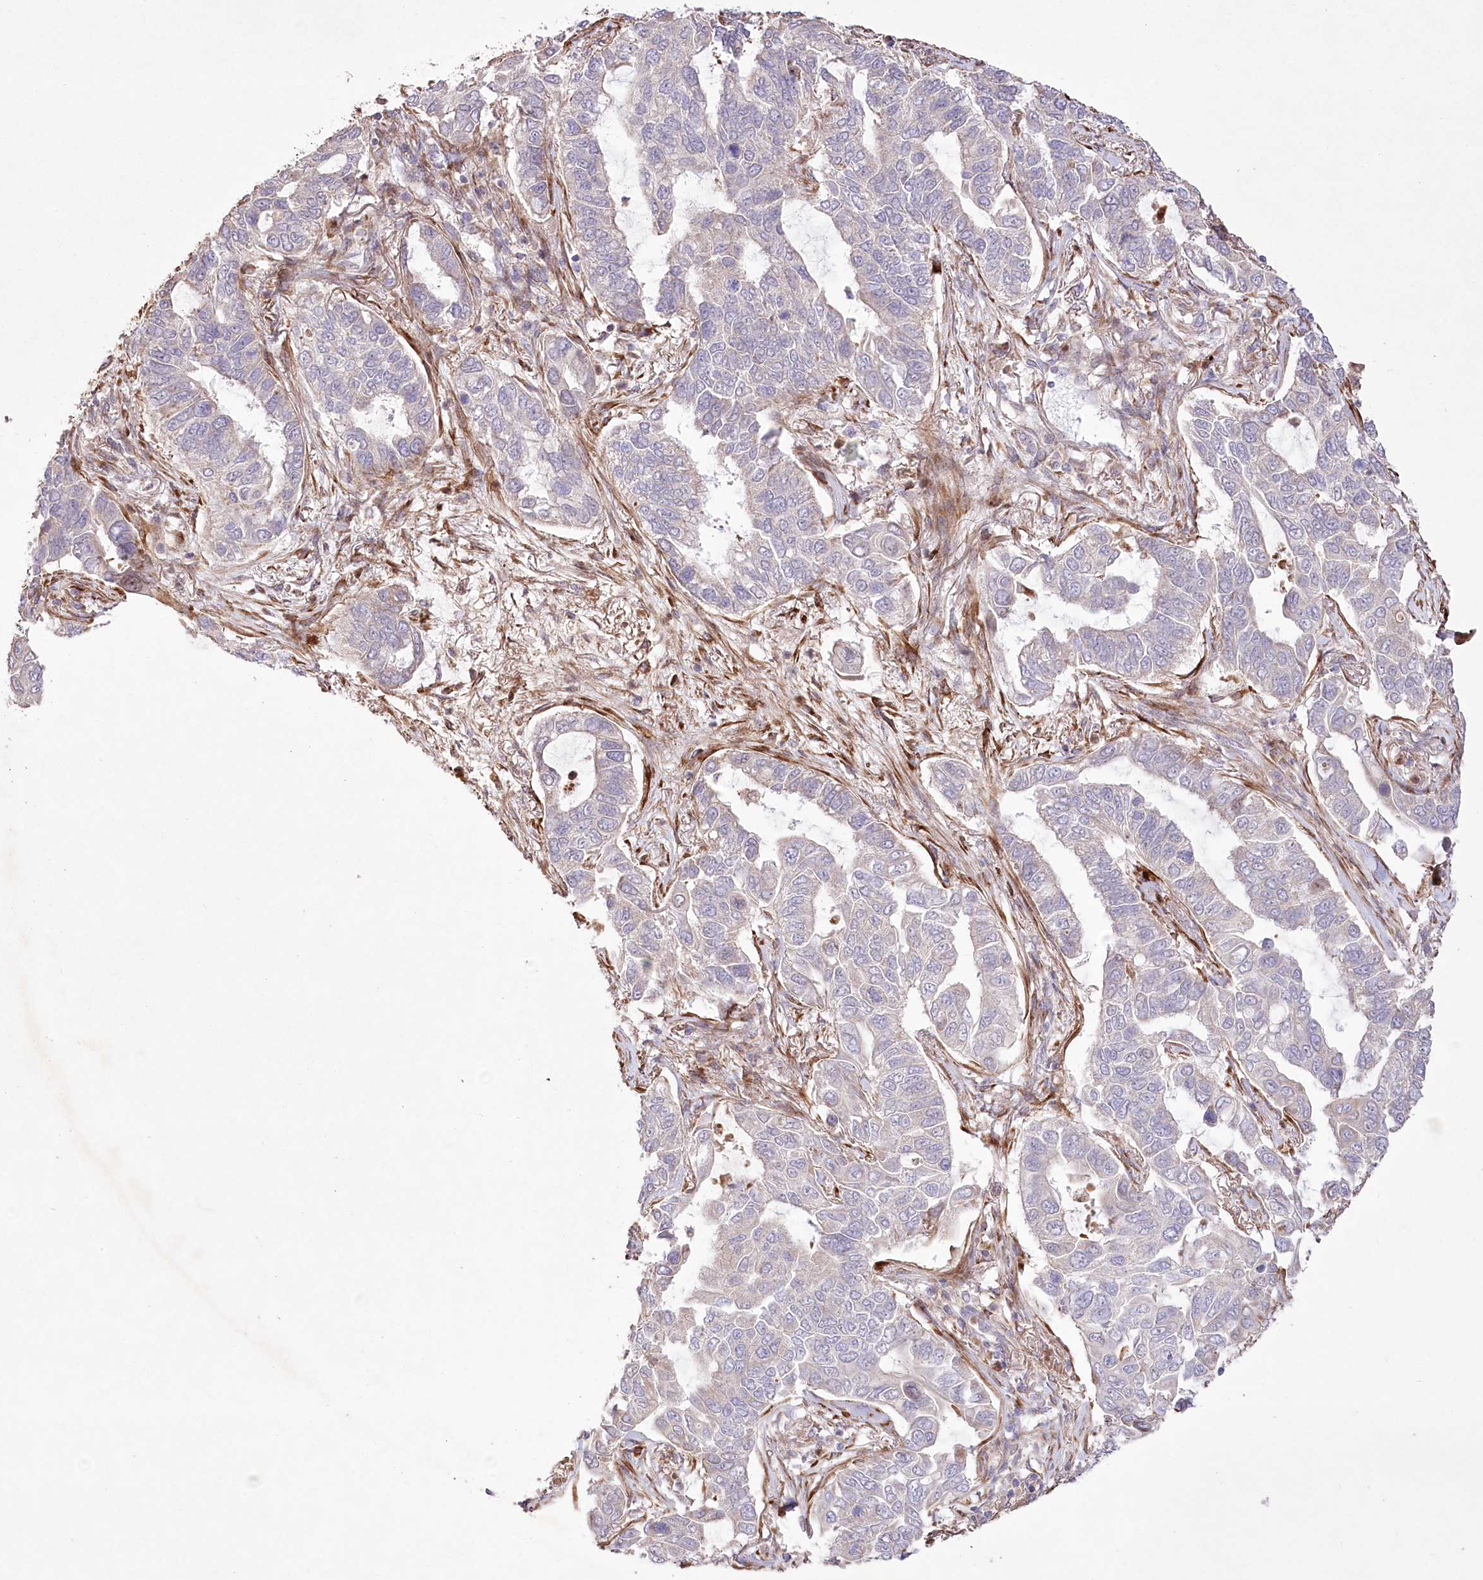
{"staining": {"intensity": "negative", "quantity": "none", "location": "none"}, "tissue": "lung cancer", "cell_type": "Tumor cells", "image_type": "cancer", "snomed": [{"axis": "morphology", "description": "Adenocarcinoma, NOS"}, {"axis": "topography", "description": "Lung"}], "caption": "IHC image of neoplastic tissue: lung cancer stained with DAB reveals no significant protein expression in tumor cells.", "gene": "RNF24", "patient": {"sex": "male", "age": 64}}